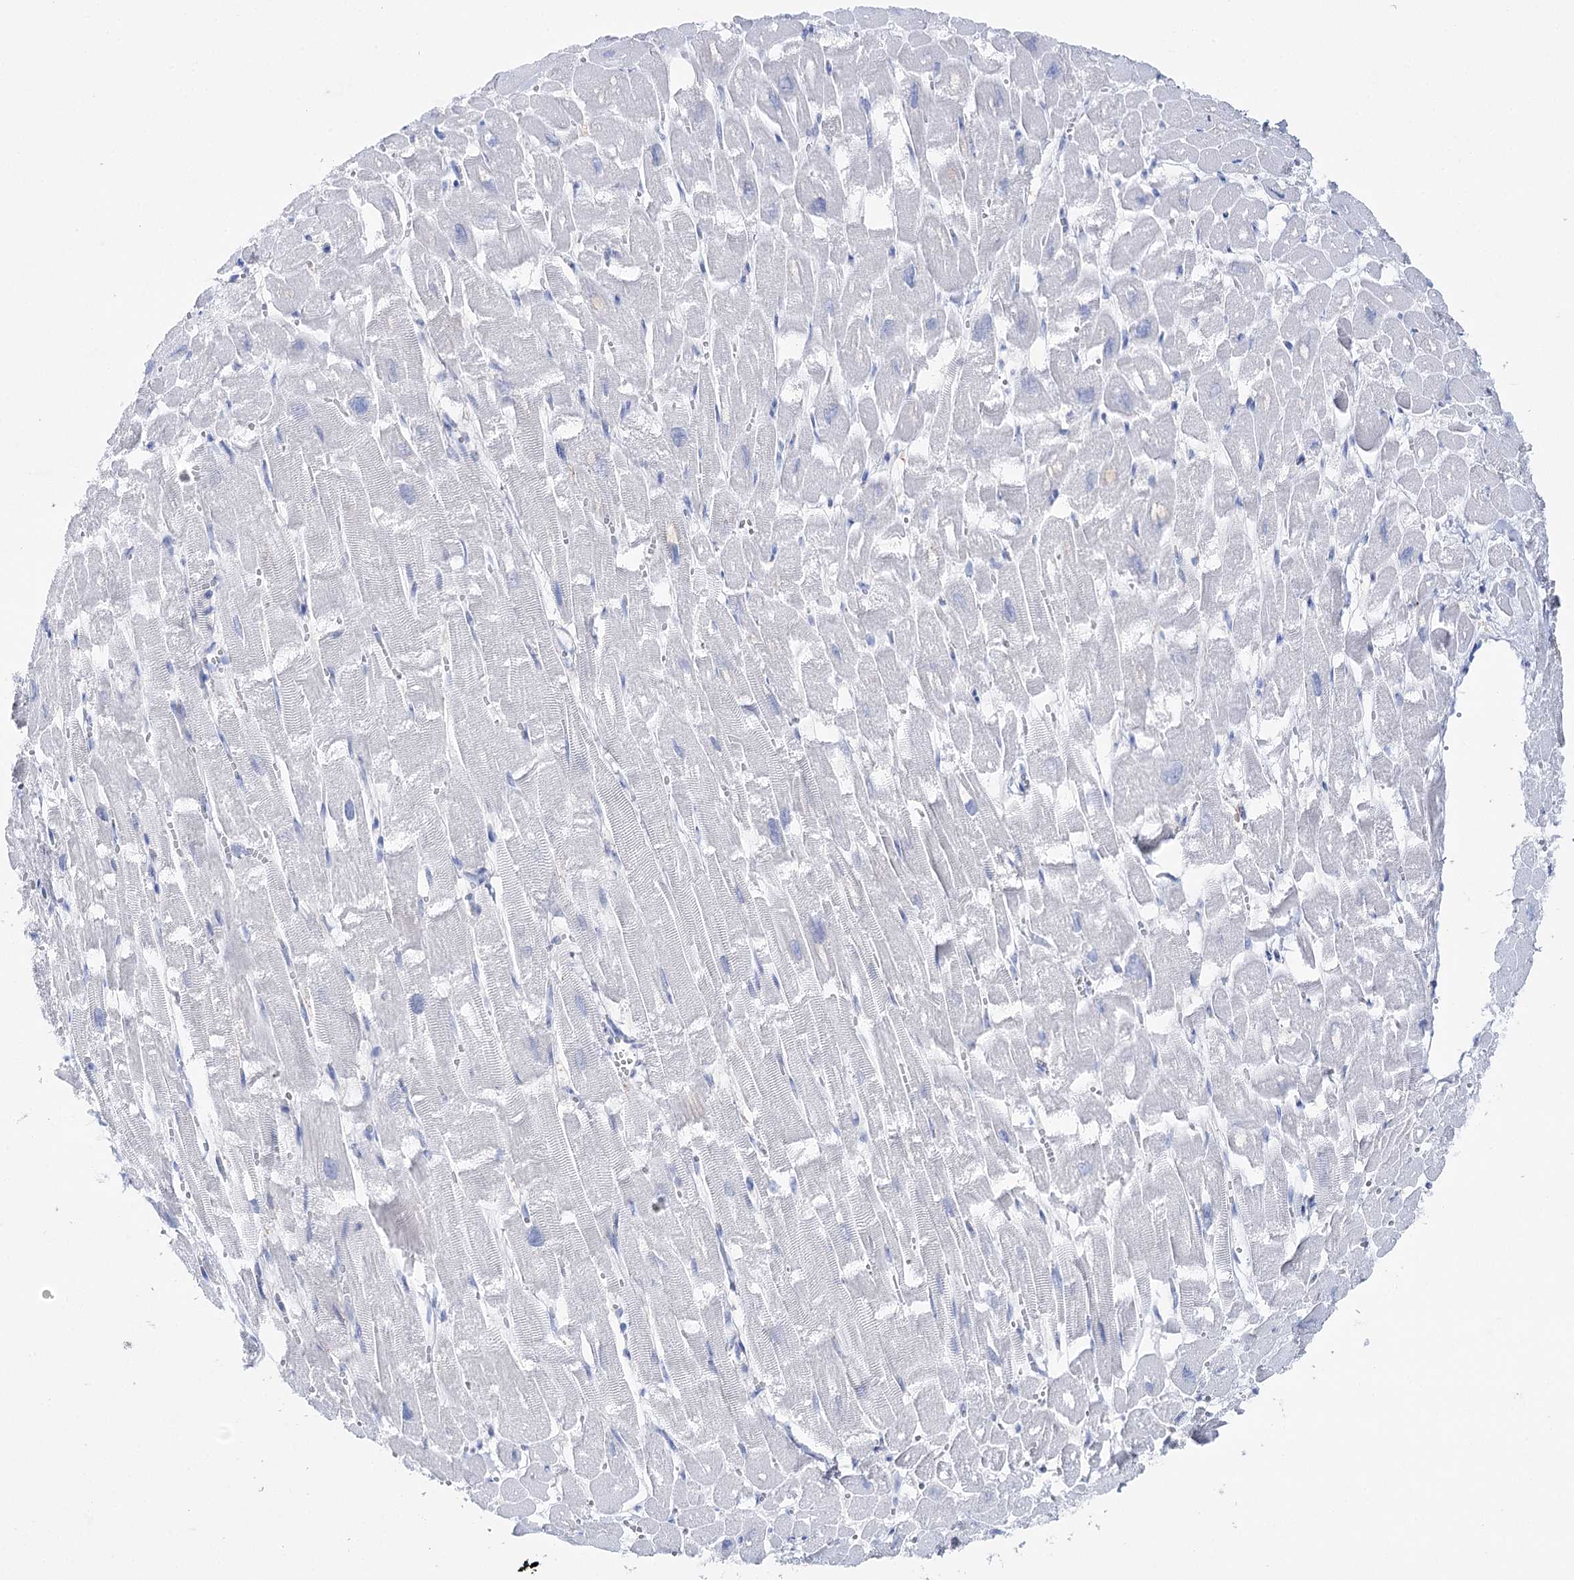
{"staining": {"intensity": "negative", "quantity": "none", "location": "none"}, "tissue": "heart muscle", "cell_type": "Cardiomyocytes", "image_type": "normal", "snomed": [{"axis": "morphology", "description": "Normal tissue, NOS"}, {"axis": "topography", "description": "Heart"}], "caption": "High power microscopy image of an IHC photomicrograph of normal heart muscle, revealing no significant staining in cardiomyocytes.", "gene": "UGDH", "patient": {"sex": "male", "age": 54}}